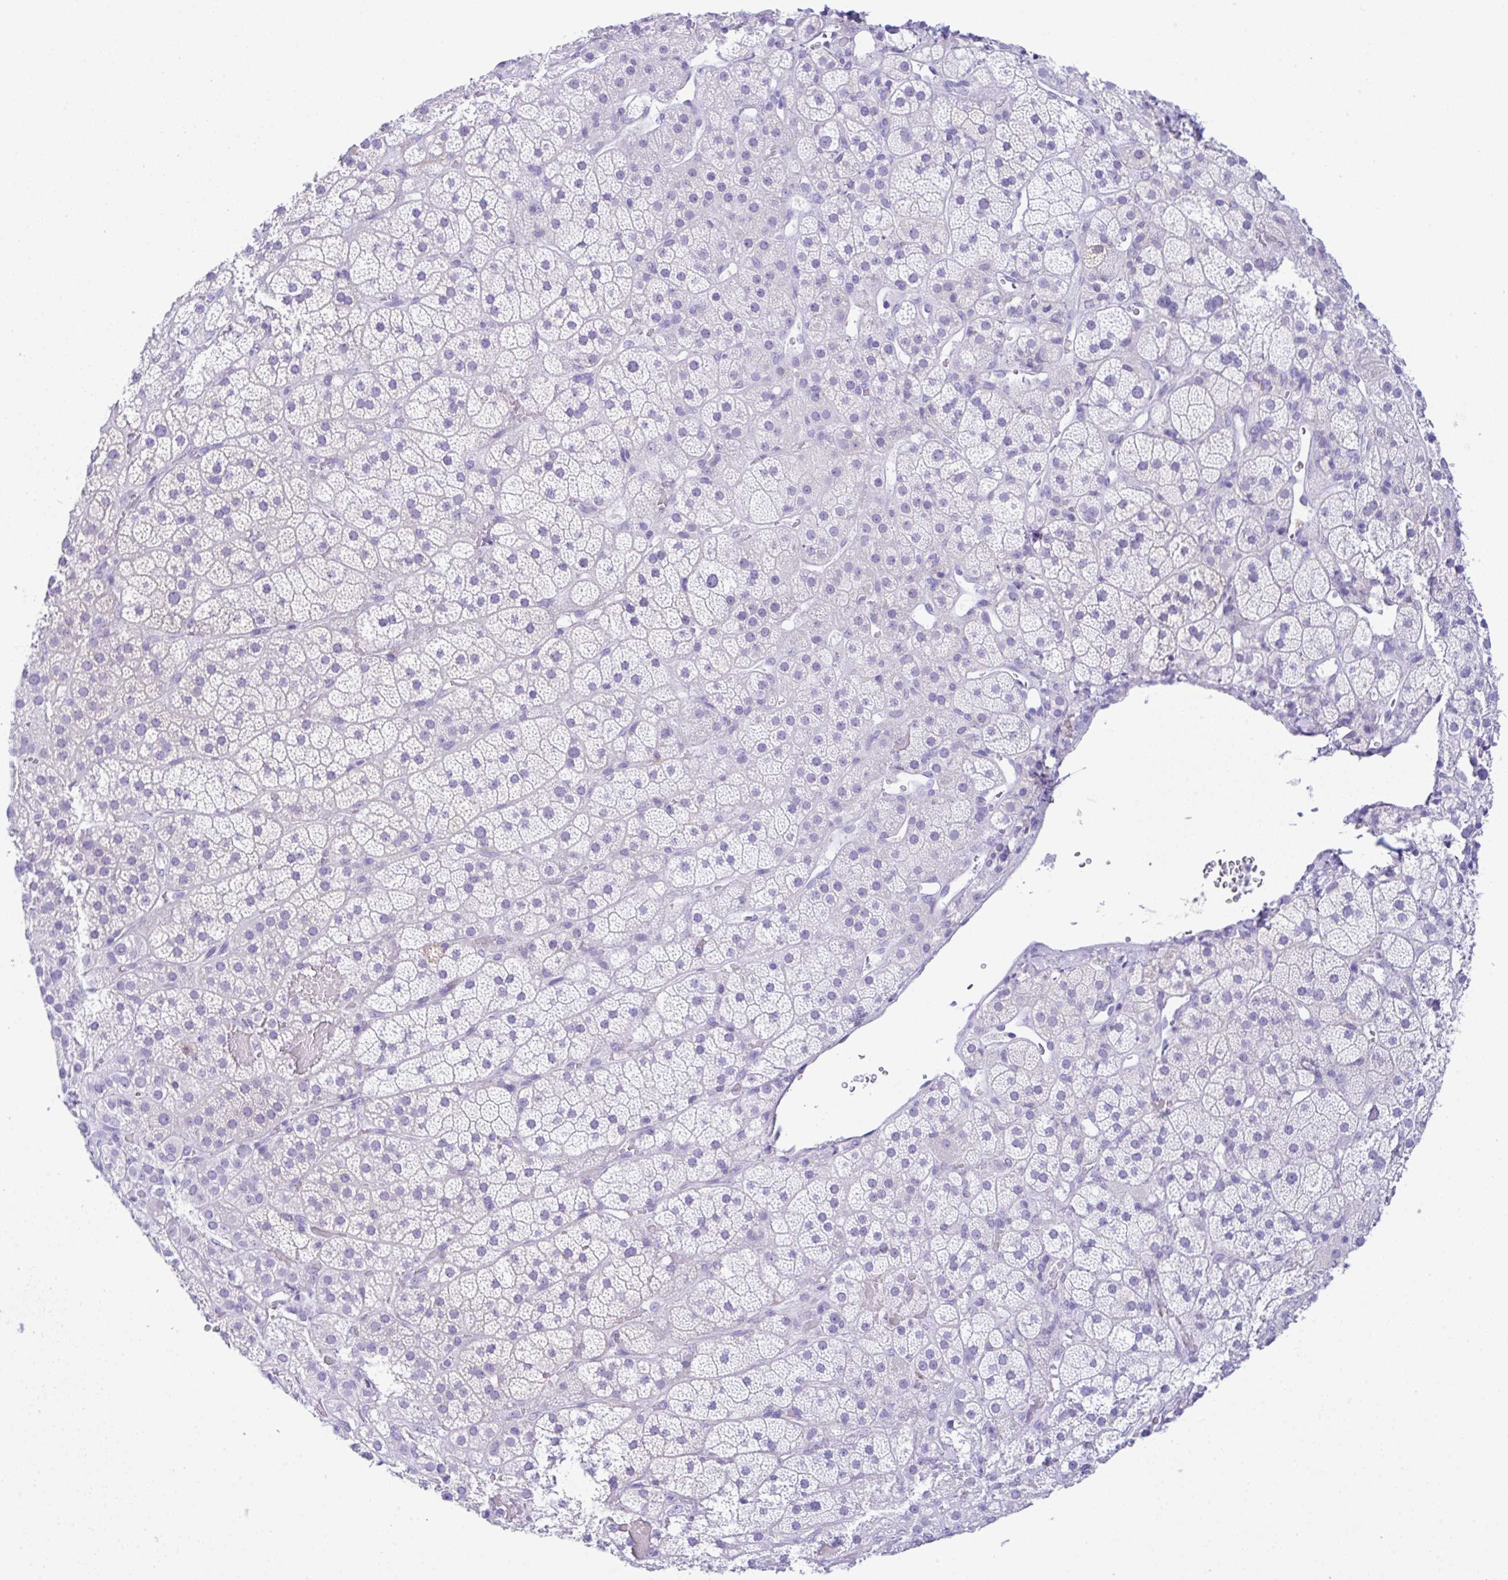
{"staining": {"intensity": "negative", "quantity": "none", "location": "none"}, "tissue": "adrenal gland", "cell_type": "Glandular cells", "image_type": "normal", "snomed": [{"axis": "morphology", "description": "Normal tissue, NOS"}, {"axis": "topography", "description": "Adrenal gland"}], "caption": "DAB (3,3'-diaminobenzidine) immunohistochemical staining of benign adrenal gland exhibits no significant expression in glandular cells. Nuclei are stained in blue.", "gene": "RRM2", "patient": {"sex": "male", "age": 57}}